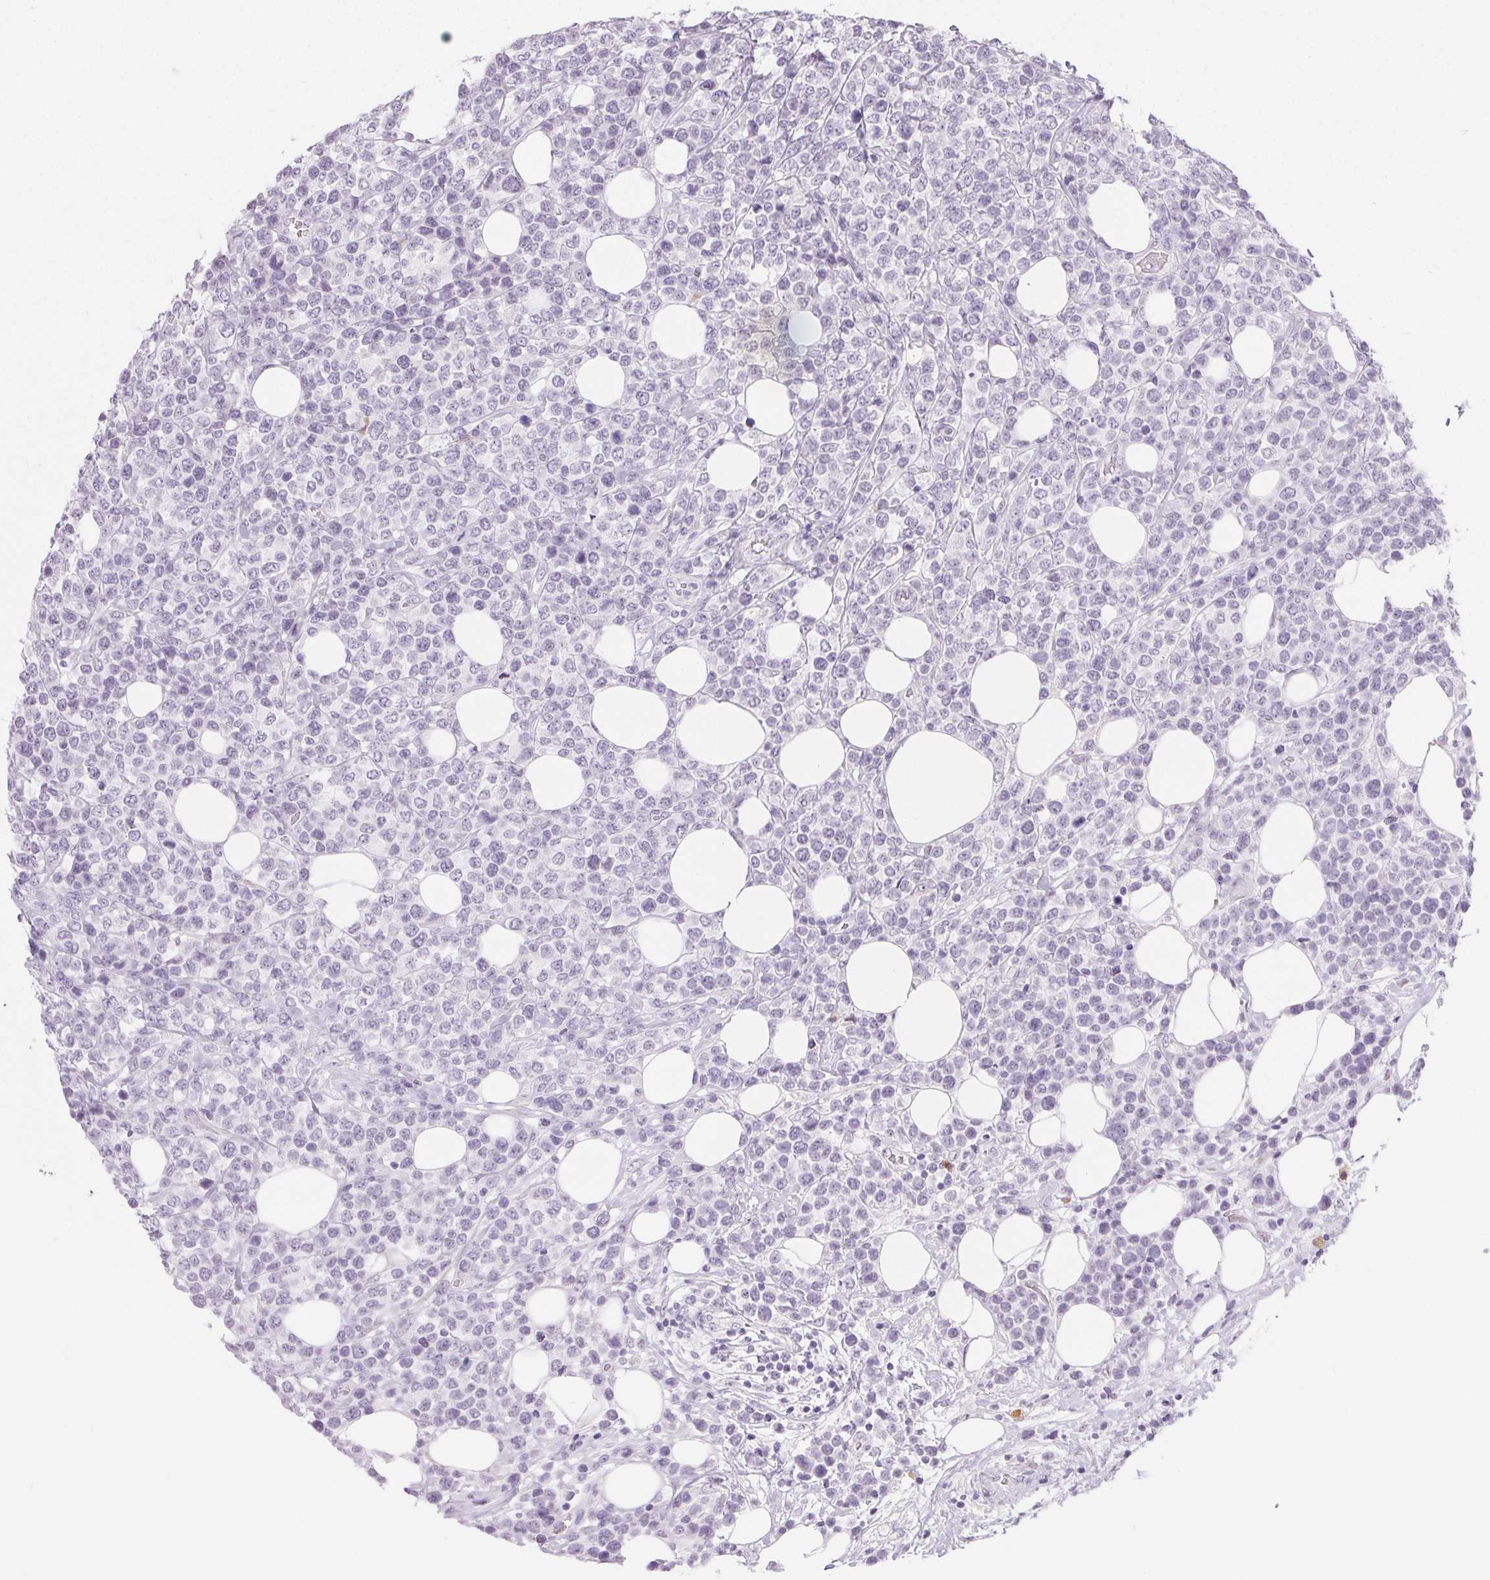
{"staining": {"intensity": "negative", "quantity": "none", "location": "none"}, "tissue": "lymphoma", "cell_type": "Tumor cells", "image_type": "cancer", "snomed": [{"axis": "morphology", "description": "Malignant lymphoma, non-Hodgkin's type, High grade"}, {"axis": "topography", "description": "Soft tissue"}], "caption": "Image shows no significant protein expression in tumor cells of lymphoma.", "gene": "CADPS", "patient": {"sex": "female", "age": 56}}